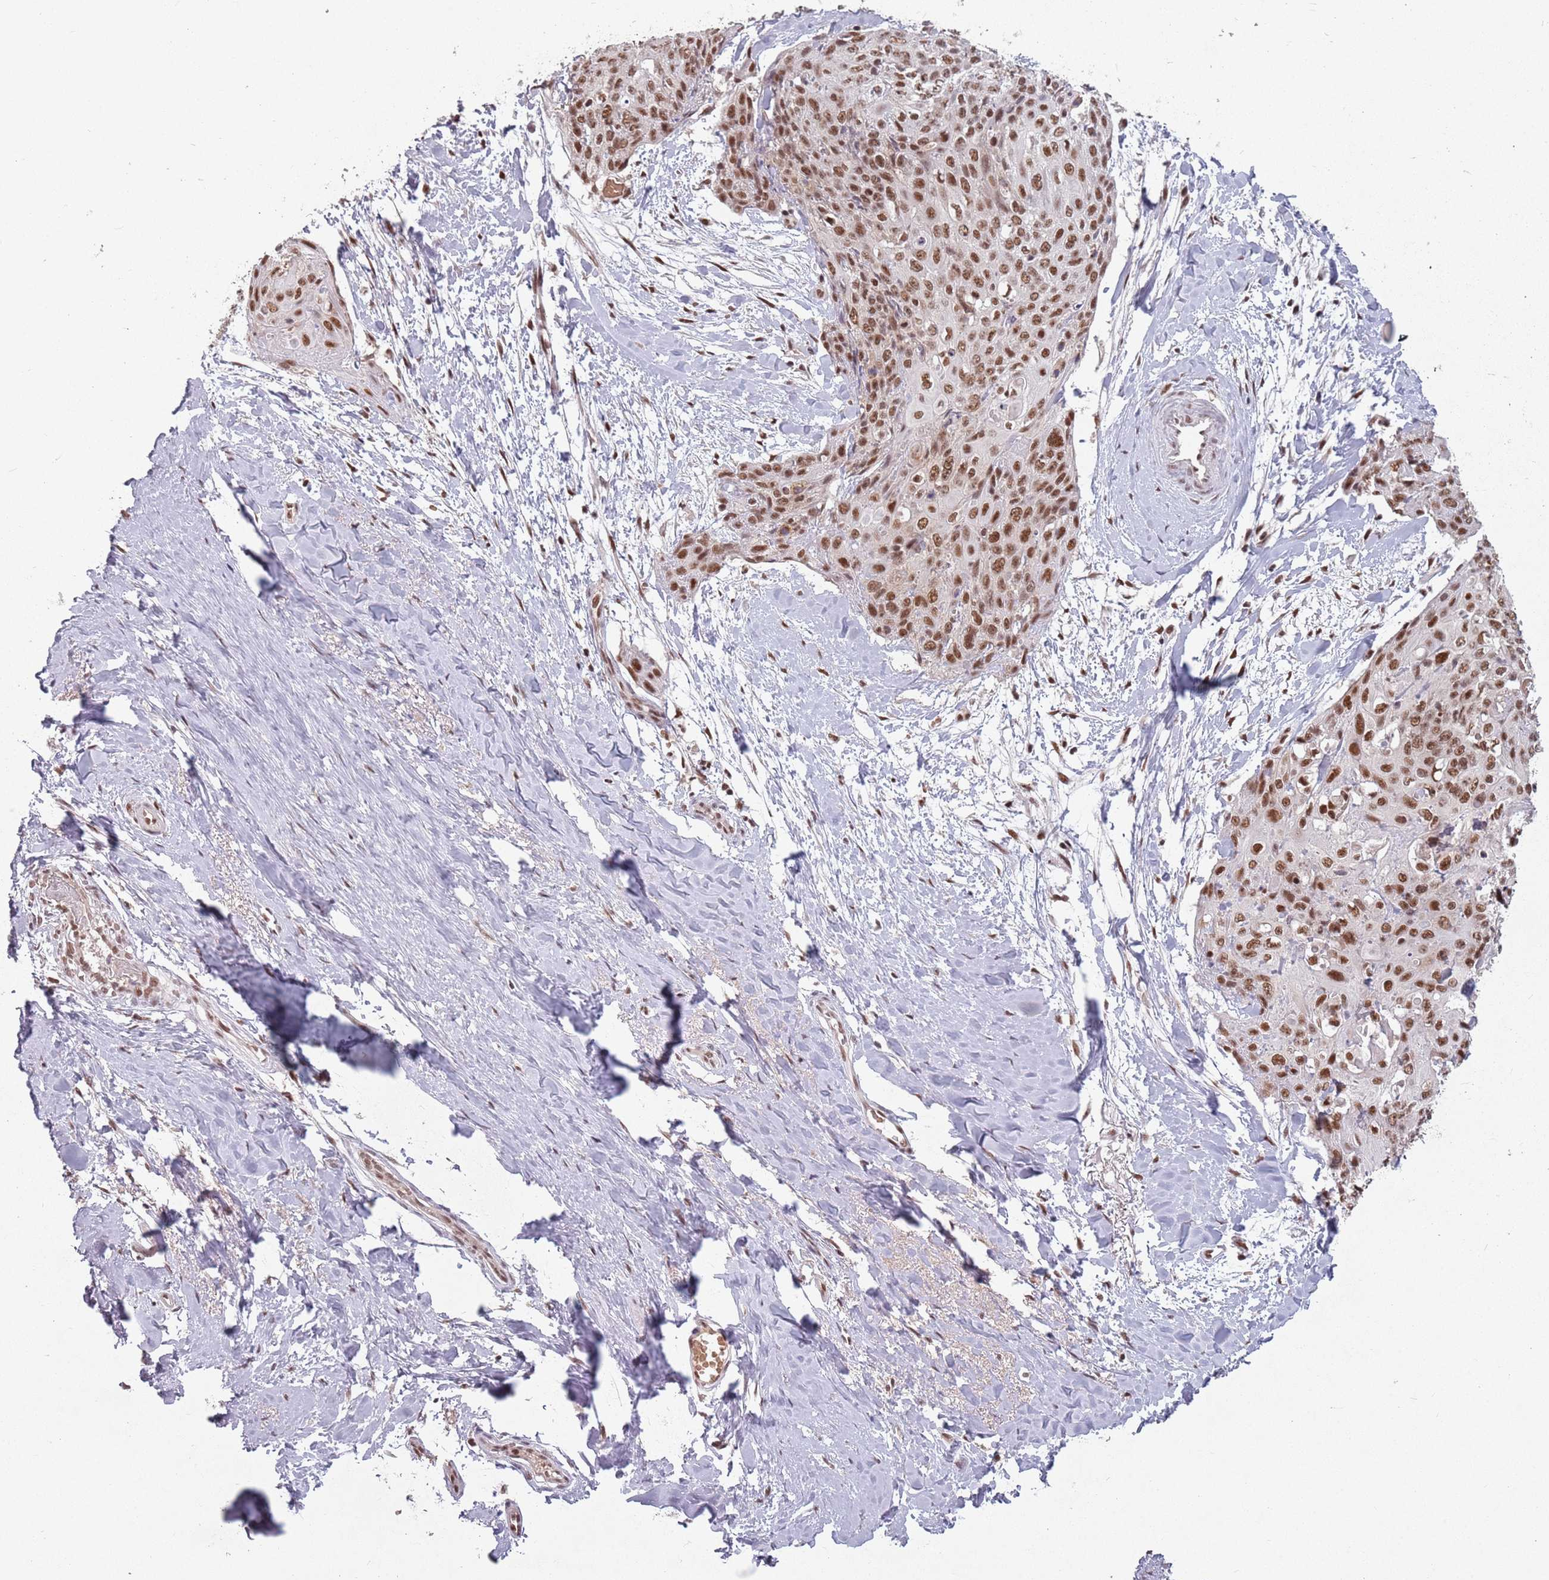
{"staining": {"intensity": "moderate", "quantity": ">75%", "location": "nuclear"}, "tissue": "skin cancer", "cell_type": "Tumor cells", "image_type": "cancer", "snomed": [{"axis": "morphology", "description": "Squamous cell carcinoma, NOS"}, {"axis": "topography", "description": "Skin"}, {"axis": "topography", "description": "Vulva"}], "caption": "Immunohistochemical staining of skin squamous cell carcinoma displays medium levels of moderate nuclear protein expression in about >75% of tumor cells. (DAB IHC with brightfield microscopy, high magnification).", "gene": "NCBP1", "patient": {"sex": "female", "age": 85}}